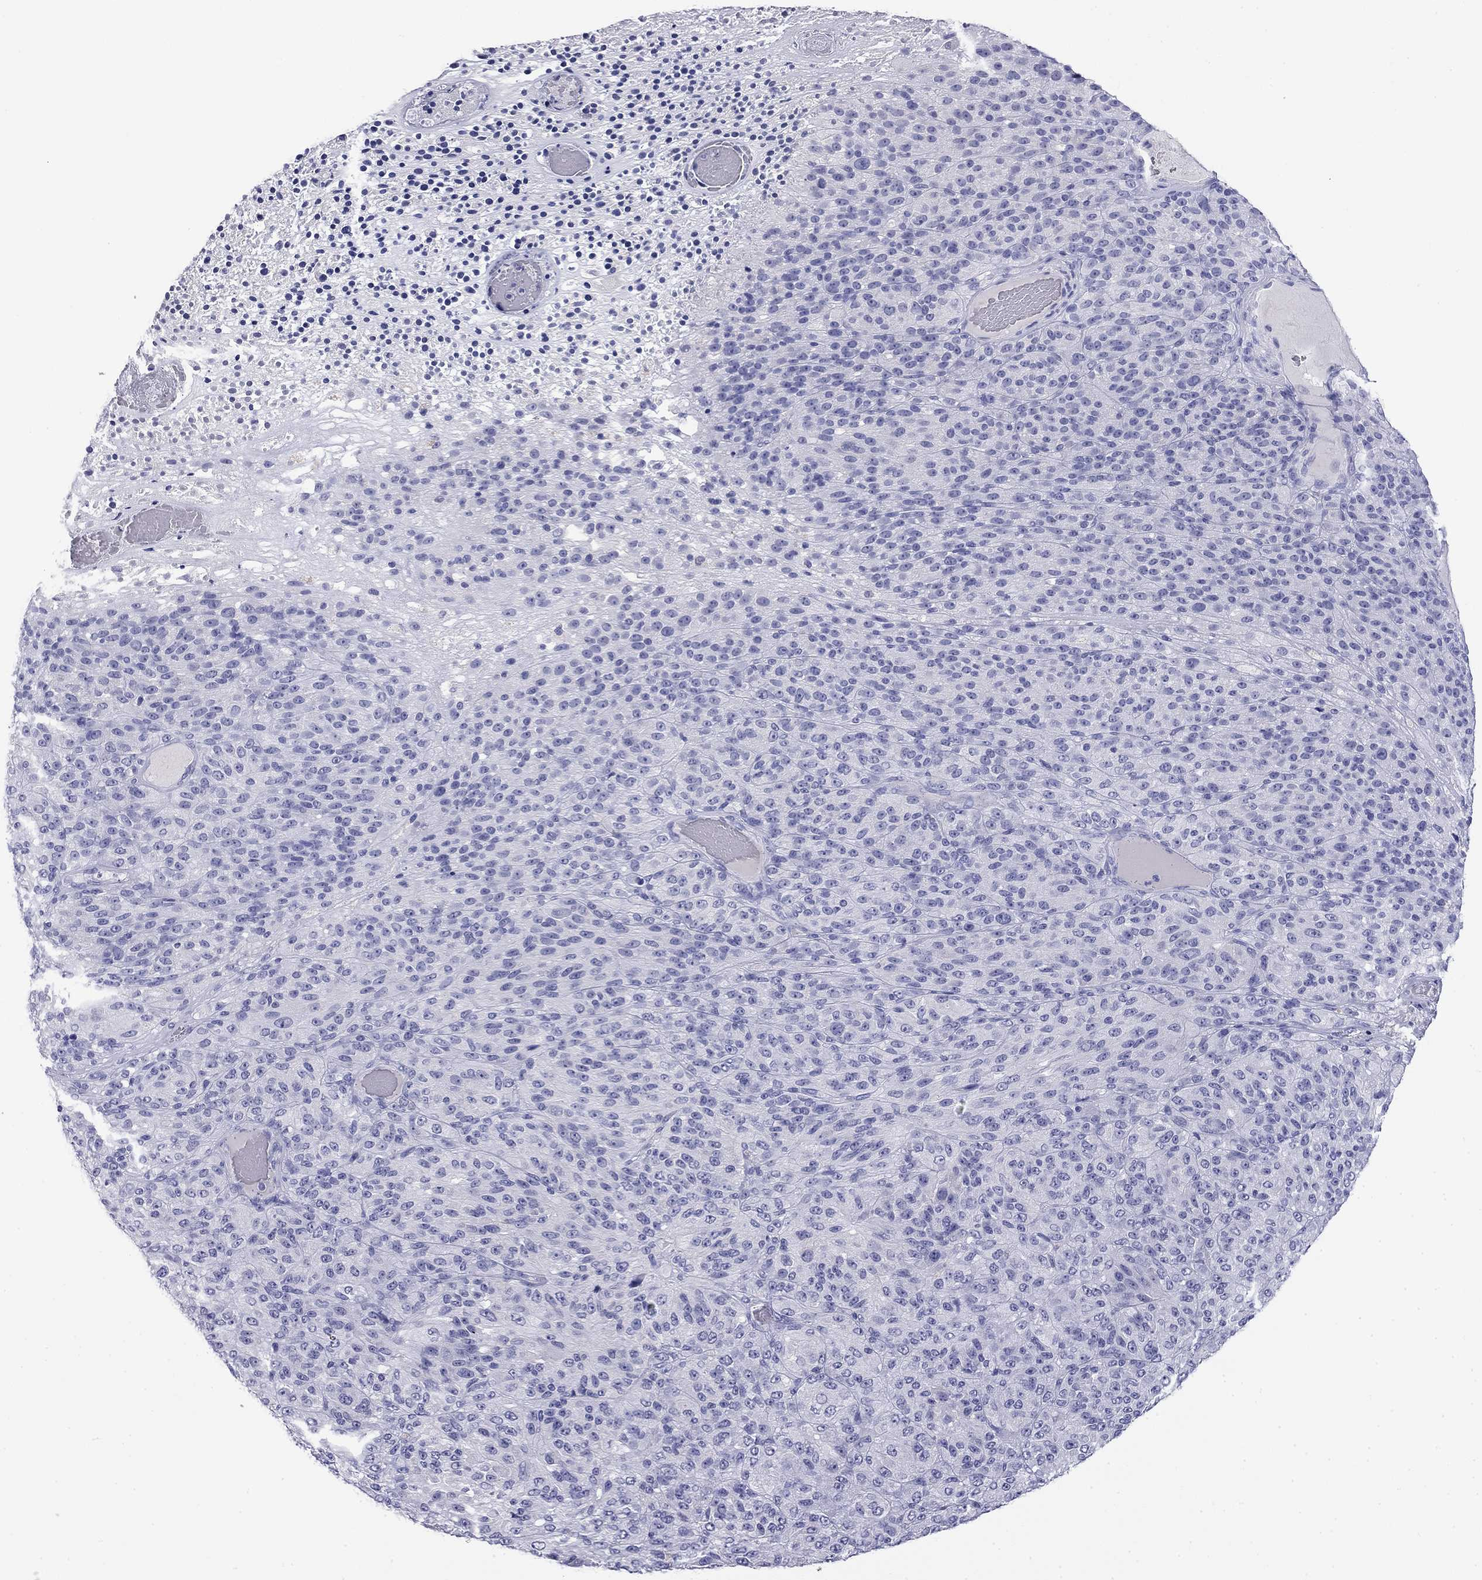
{"staining": {"intensity": "negative", "quantity": "none", "location": "none"}, "tissue": "melanoma", "cell_type": "Tumor cells", "image_type": "cancer", "snomed": [{"axis": "morphology", "description": "Malignant melanoma, Metastatic site"}, {"axis": "topography", "description": "Brain"}], "caption": "A high-resolution histopathology image shows IHC staining of melanoma, which exhibits no significant staining in tumor cells. (DAB IHC visualized using brightfield microscopy, high magnification).", "gene": "MYO15A", "patient": {"sex": "female", "age": 56}}